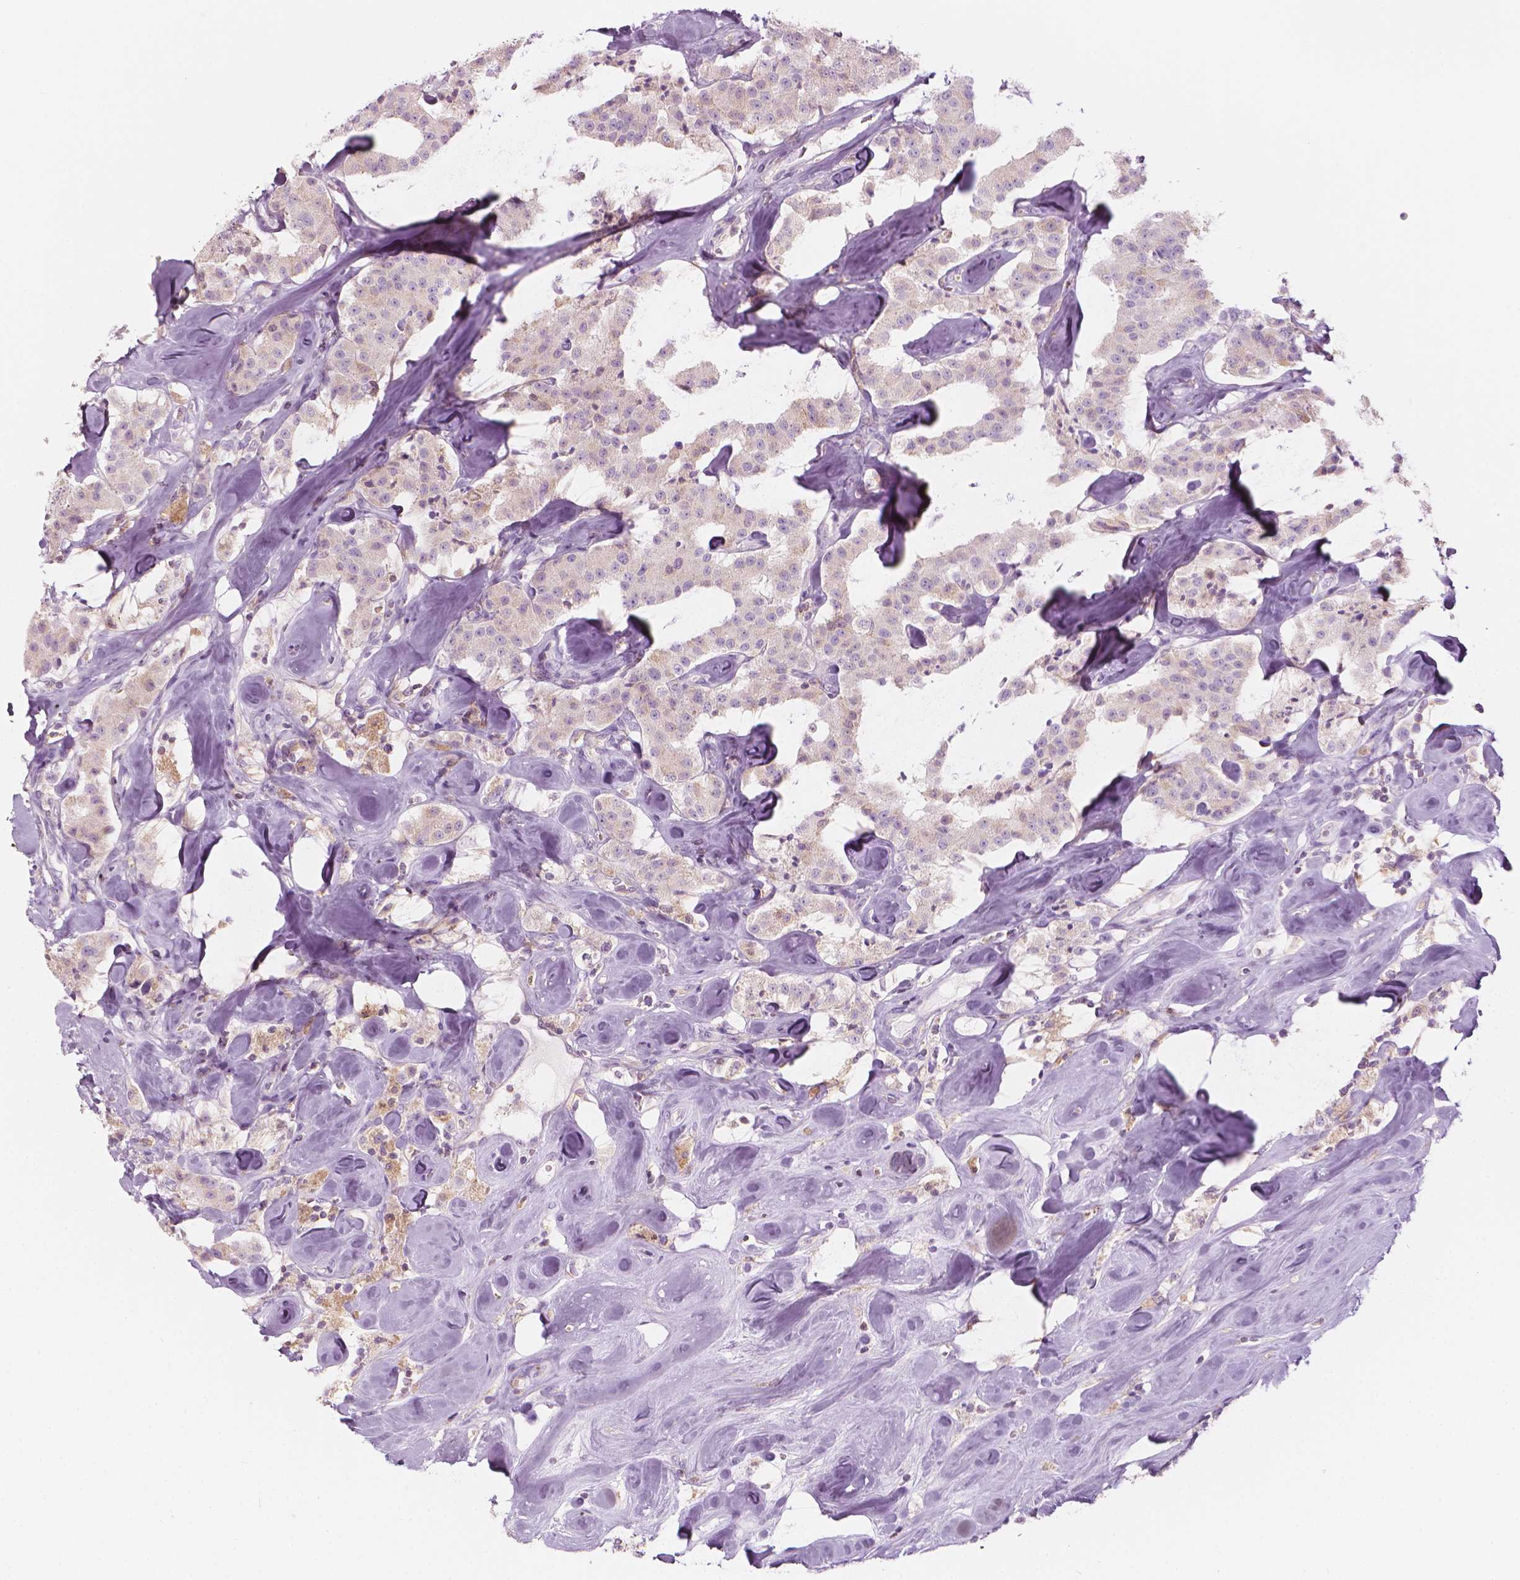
{"staining": {"intensity": "negative", "quantity": "none", "location": "none"}, "tissue": "carcinoid", "cell_type": "Tumor cells", "image_type": "cancer", "snomed": [{"axis": "morphology", "description": "Carcinoid, malignant, NOS"}, {"axis": "topography", "description": "Pancreas"}], "caption": "Malignant carcinoid was stained to show a protein in brown. There is no significant staining in tumor cells.", "gene": "SHMT1", "patient": {"sex": "male", "age": 41}}